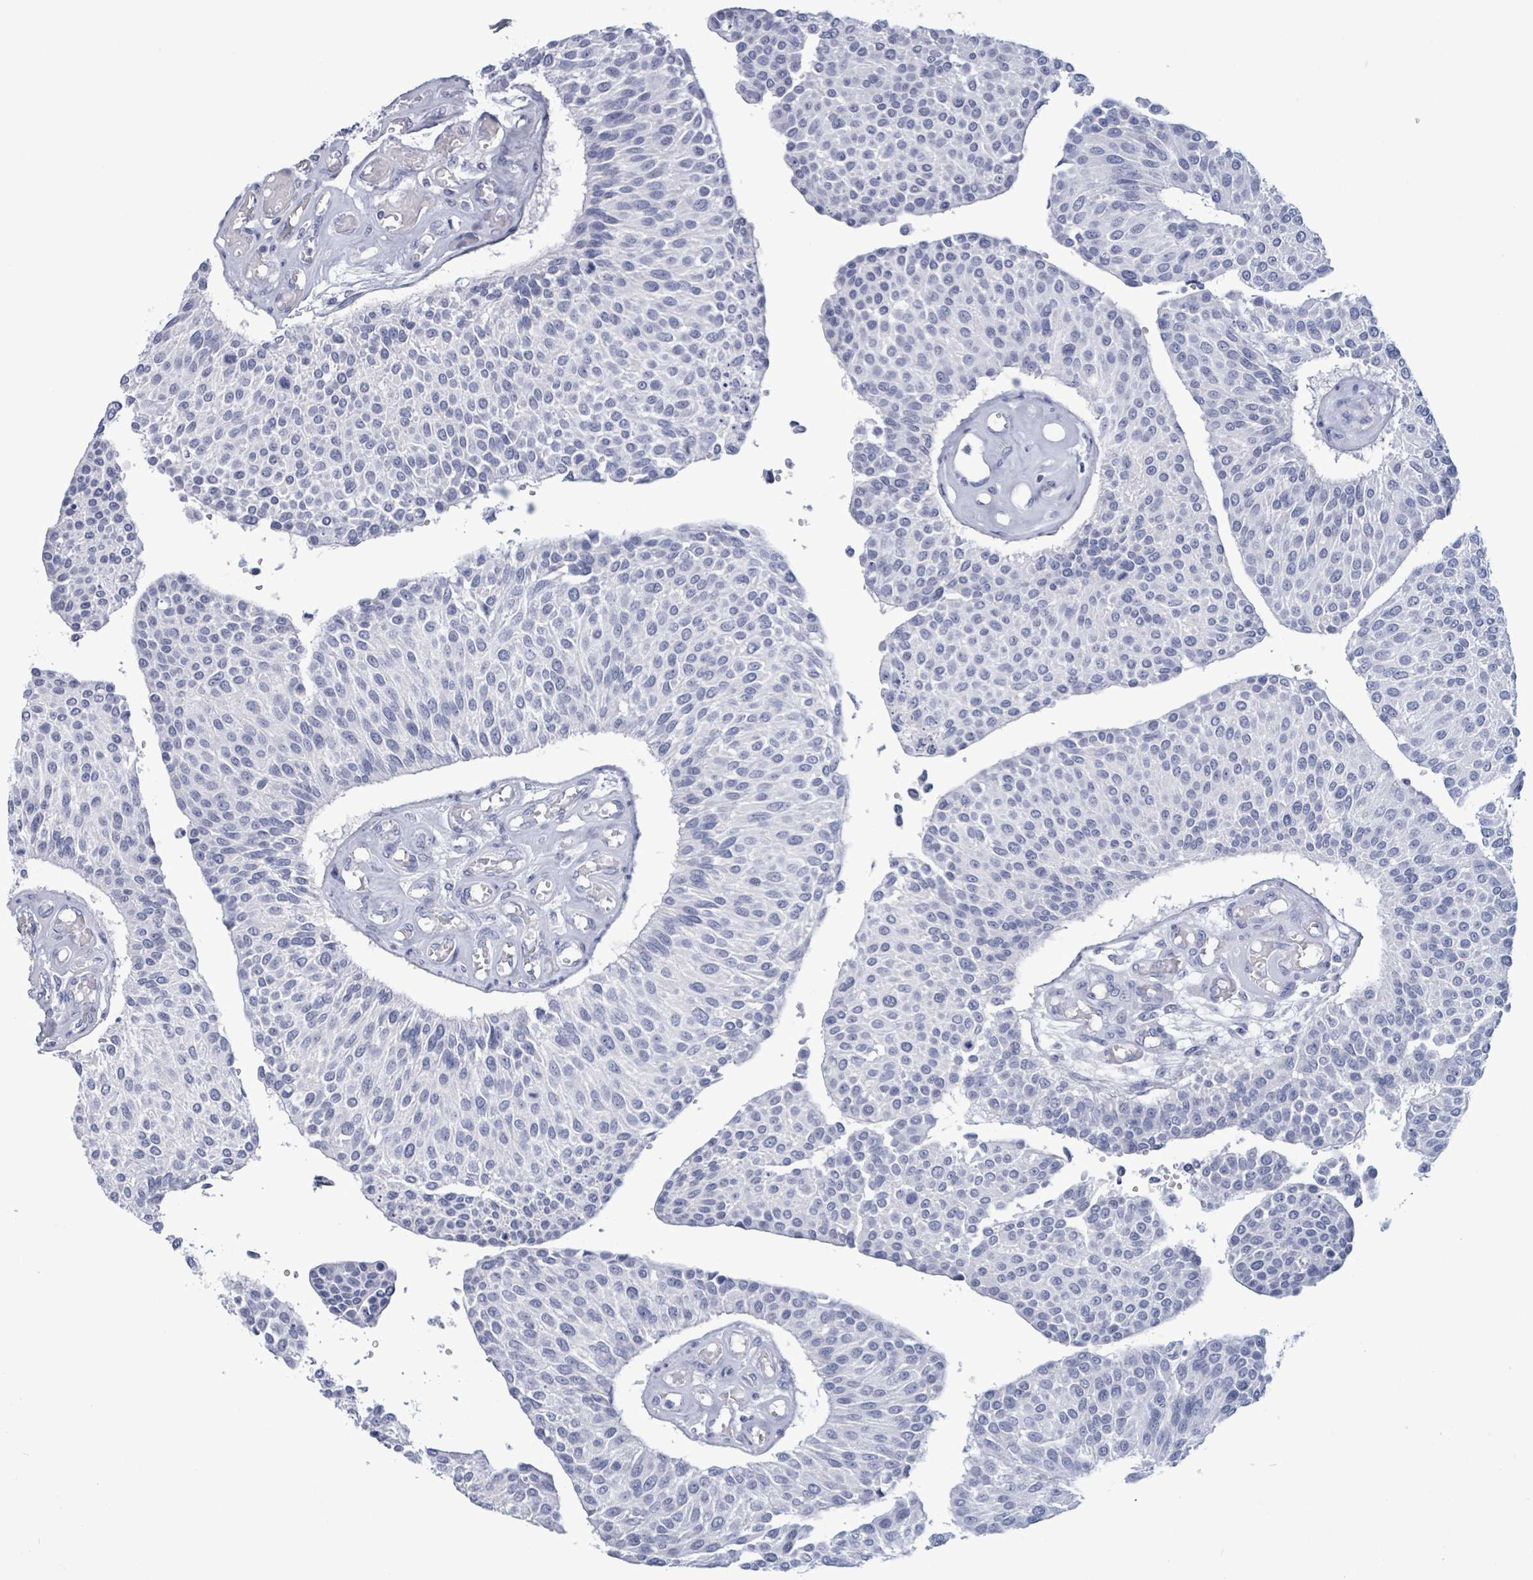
{"staining": {"intensity": "negative", "quantity": "none", "location": "none"}, "tissue": "urothelial cancer", "cell_type": "Tumor cells", "image_type": "cancer", "snomed": [{"axis": "morphology", "description": "Urothelial carcinoma, NOS"}, {"axis": "topography", "description": "Urinary bladder"}], "caption": "A high-resolution image shows immunohistochemistry staining of transitional cell carcinoma, which shows no significant positivity in tumor cells.", "gene": "NKX2-1", "patient": {"sex": "male", "age": 55}}